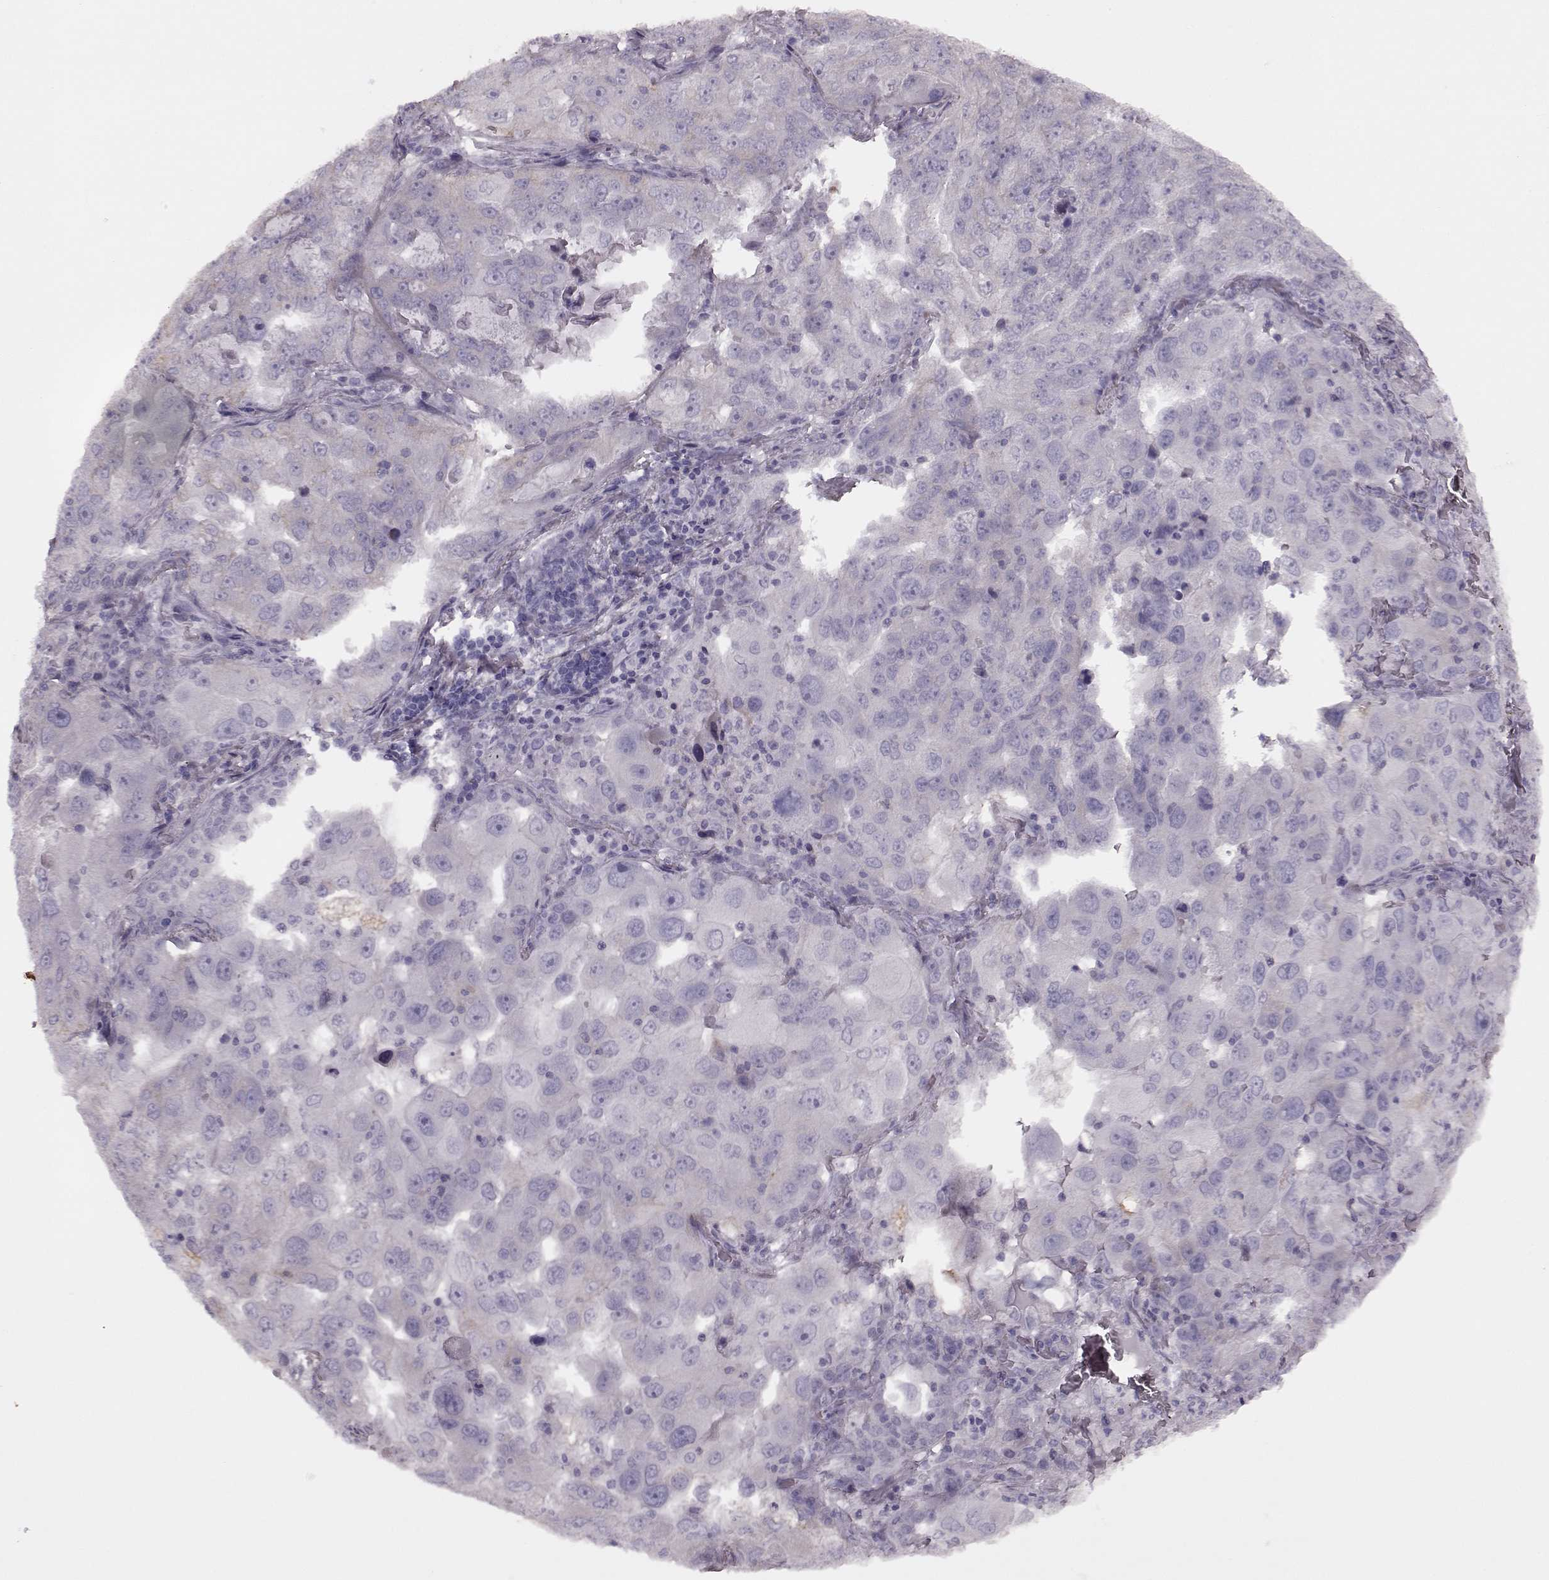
{"staining": {"intensity": "negative", "quantity": "none", "location": "none"}, "tissue": "lung cancer", "cell_type": "Tumor cells", "image_type": "cancer", "snomed": [{"axis": "morphology", "description": "Adenocarcinoma, NOS"}, {"axis": "topography", "description": "Lung"}], "caption": "Immunohistochemistry (IHC) of lung cancer (adenocarcinoma) displays no expression in tumor cells.", "gene": "CRYBA2", "patient": {"sex": "female", "age": 61}}